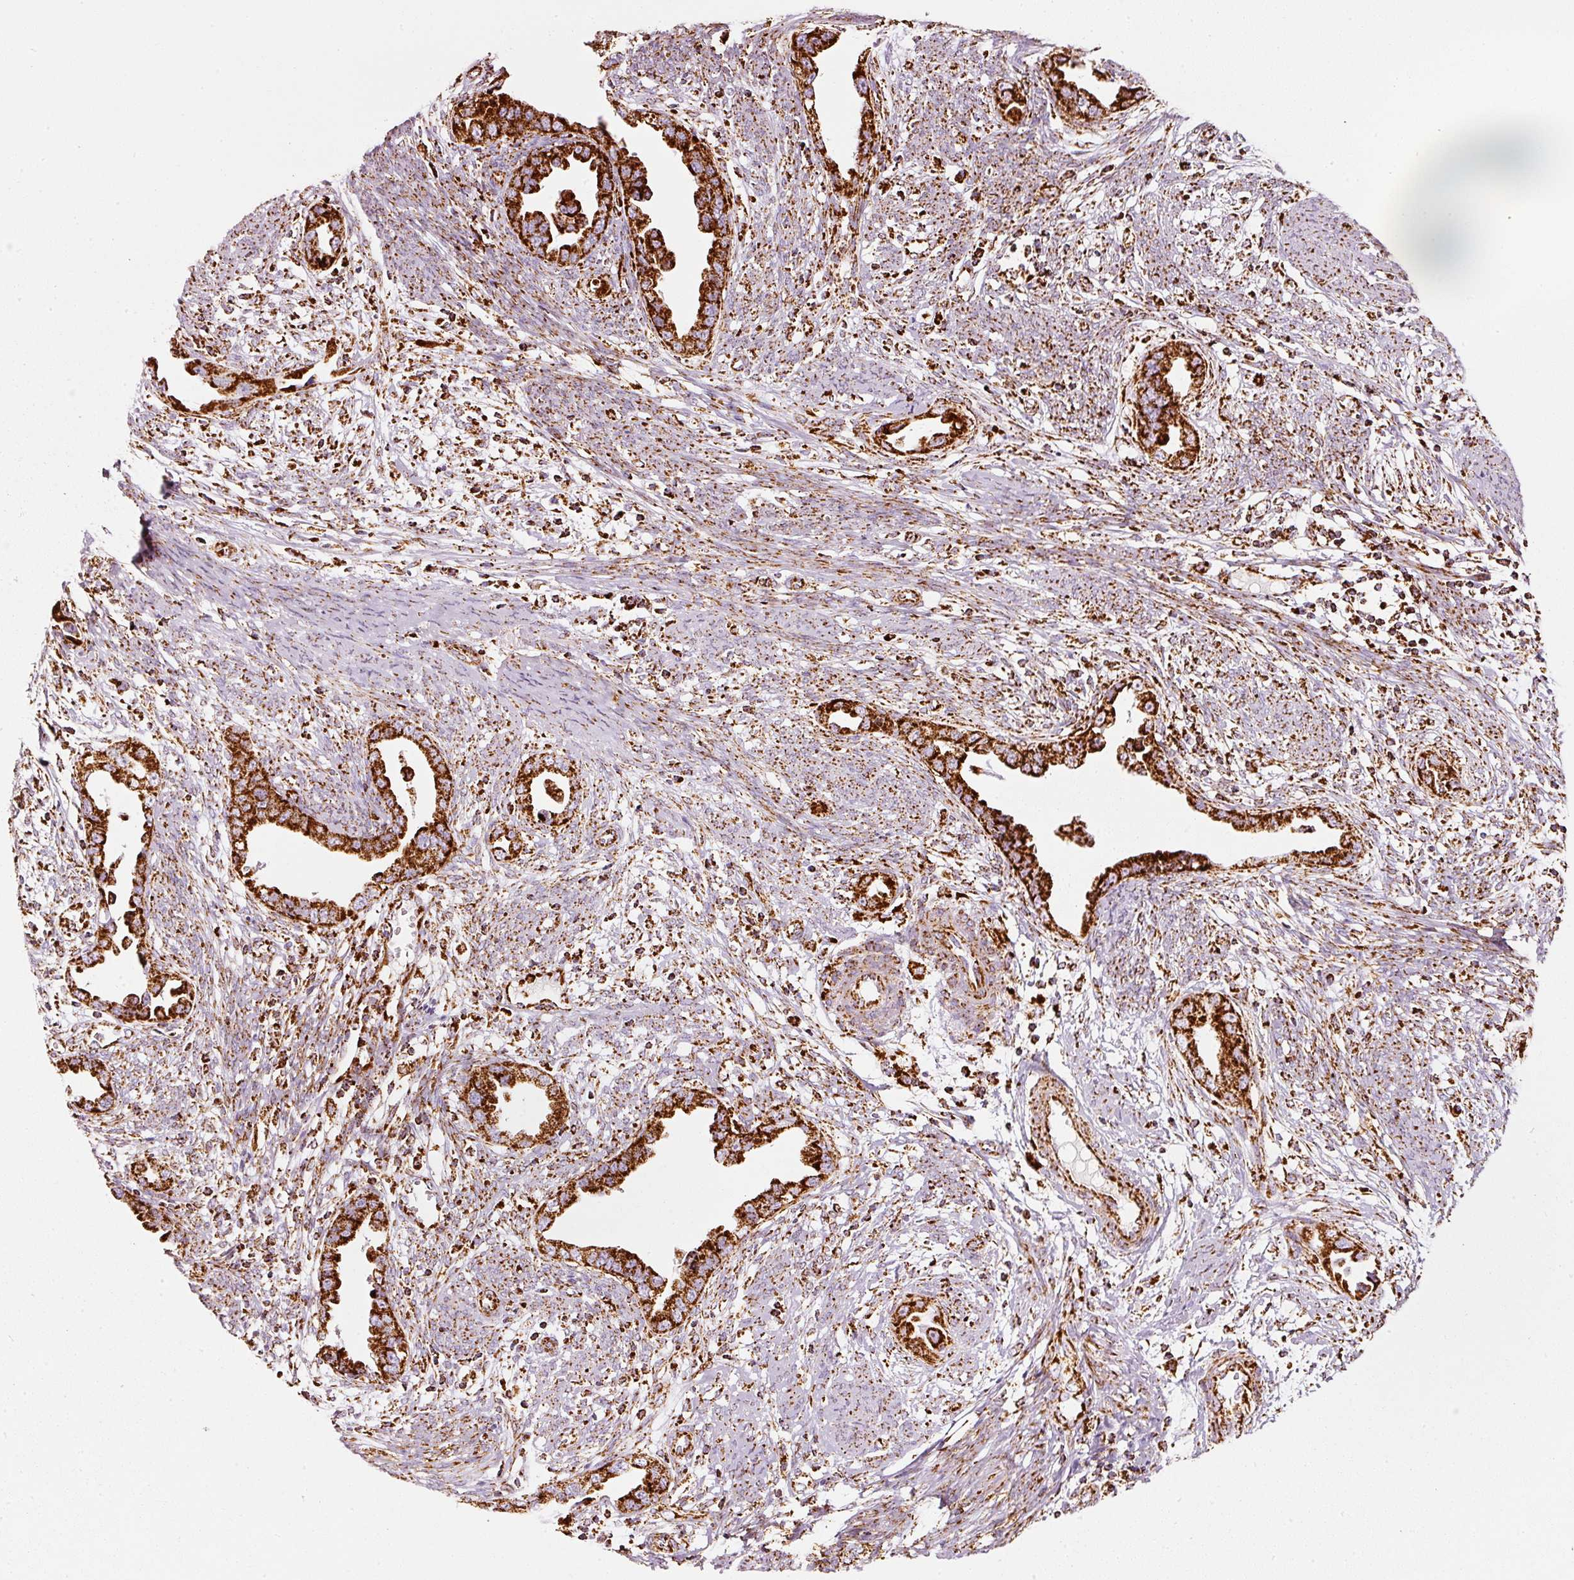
{"staining": {"intensity": "strong", "quantity": ">75%", "location": "cytoplasmic/membranous"}, "tissue": "endometrial cancer", "cell_type": "Tumor cells", "image_type": "cancer", "snomed": [{"axis": "morphology", "description": "Adenocarcinoma, NOS"}, {"axis": "topography", "description": "Endometrium"}], "caption": "This histopathology image reveals IHC staining of human endometrial adenocarcinoma, with high strong cytoplasmic/membranous positivity in approximately >75% of tumor cells.", "gene": "MT-CO2", "patient": {"sex": "female", "age": 57}}